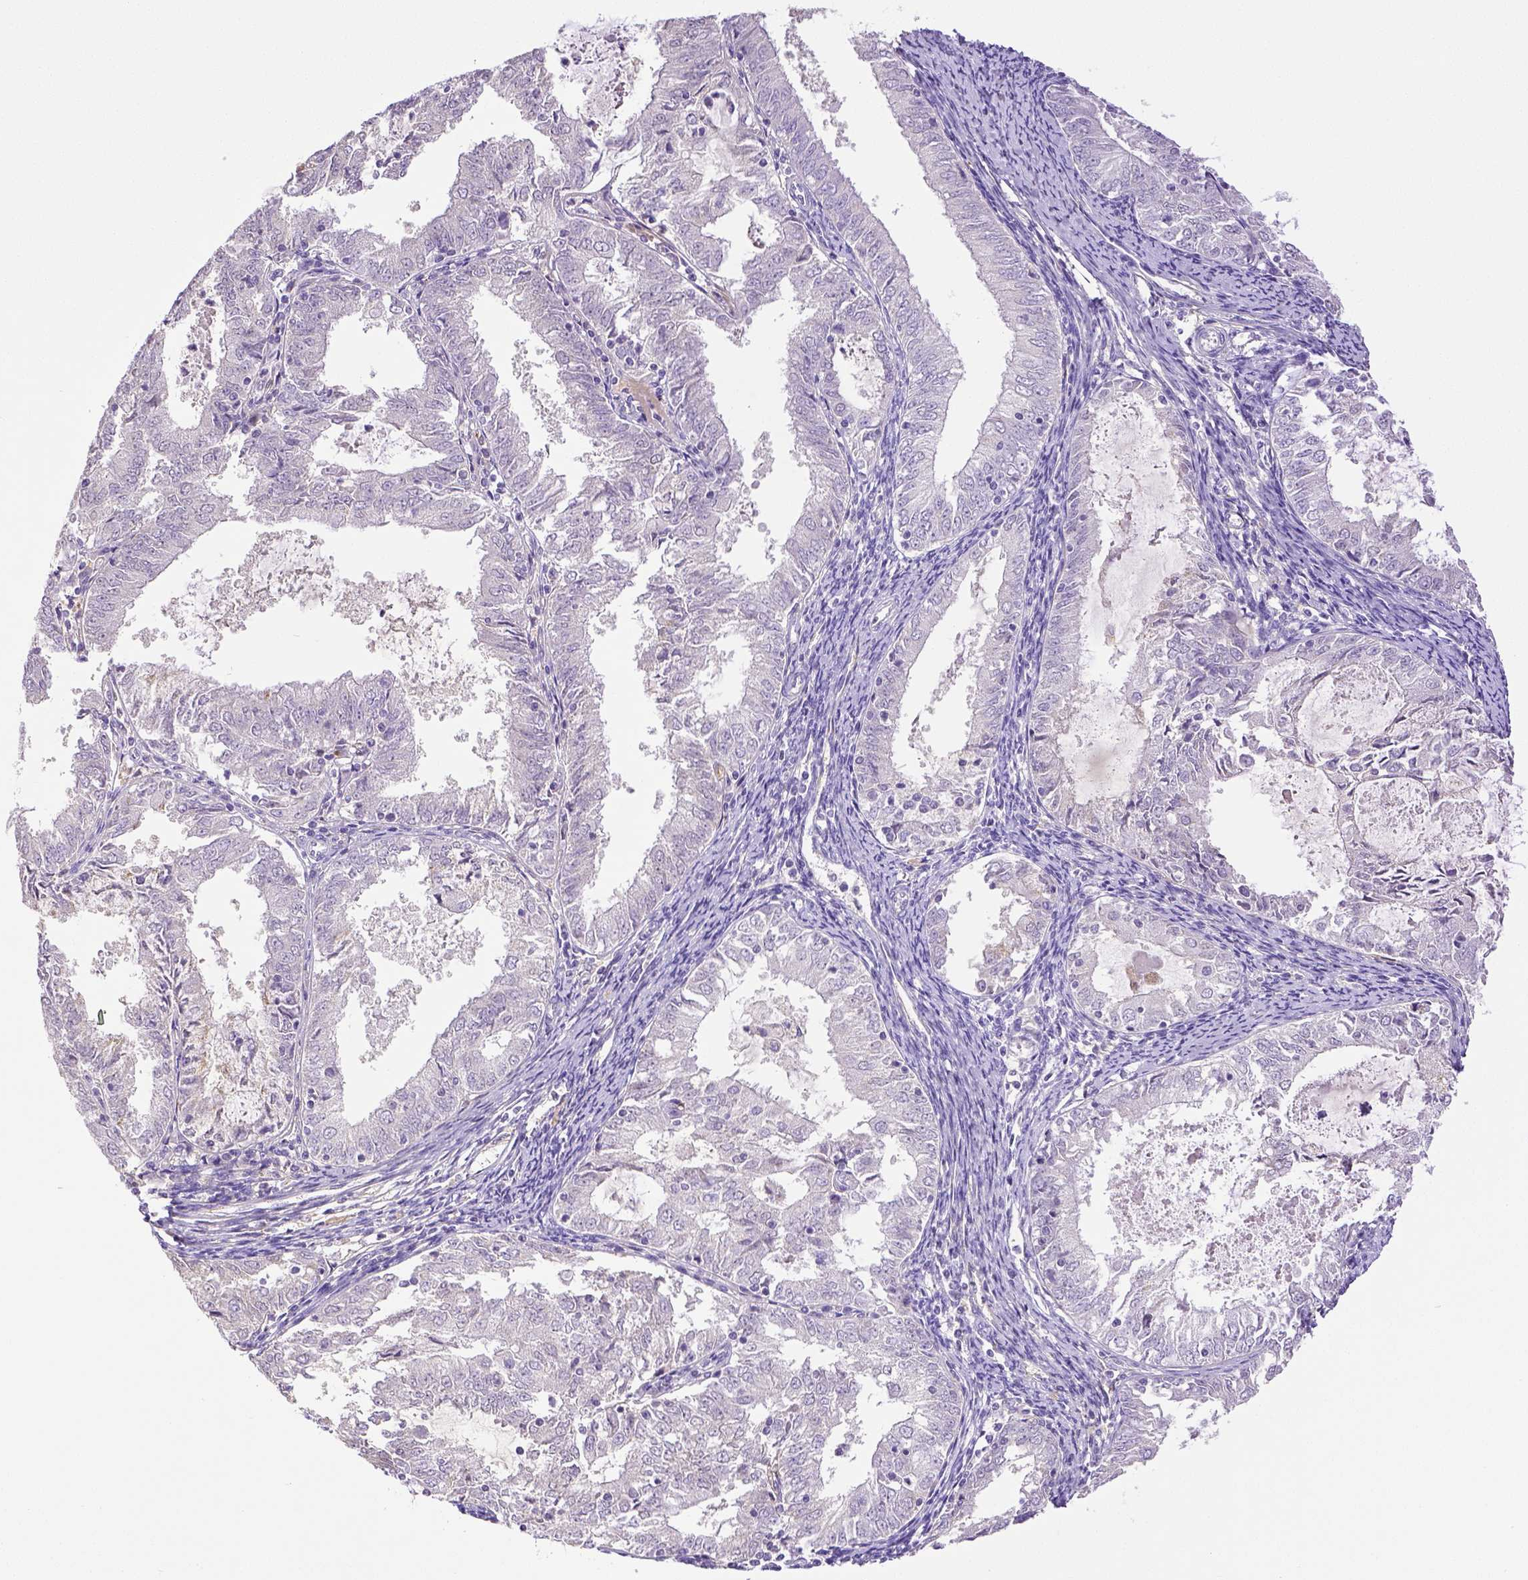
{"staining": {"intensity": "negative", "quantity": "none", "location": "none"}, "tissue": "endometrial cancer", "cell_type": "Tumor cells", "image_type": "cancer", "snomed": [{"axis": "morphology", "description": "Adenocarcinoma, NOS"}, {"axis": "topography", "description": "Endometrium"}], "caption": "Immunohistochemical staining of endometrial adenocarcinoma exhibits no significant positivity in tumor cells.", "gene": "THY1", "patient": {"sex": "female", "age": 57}}